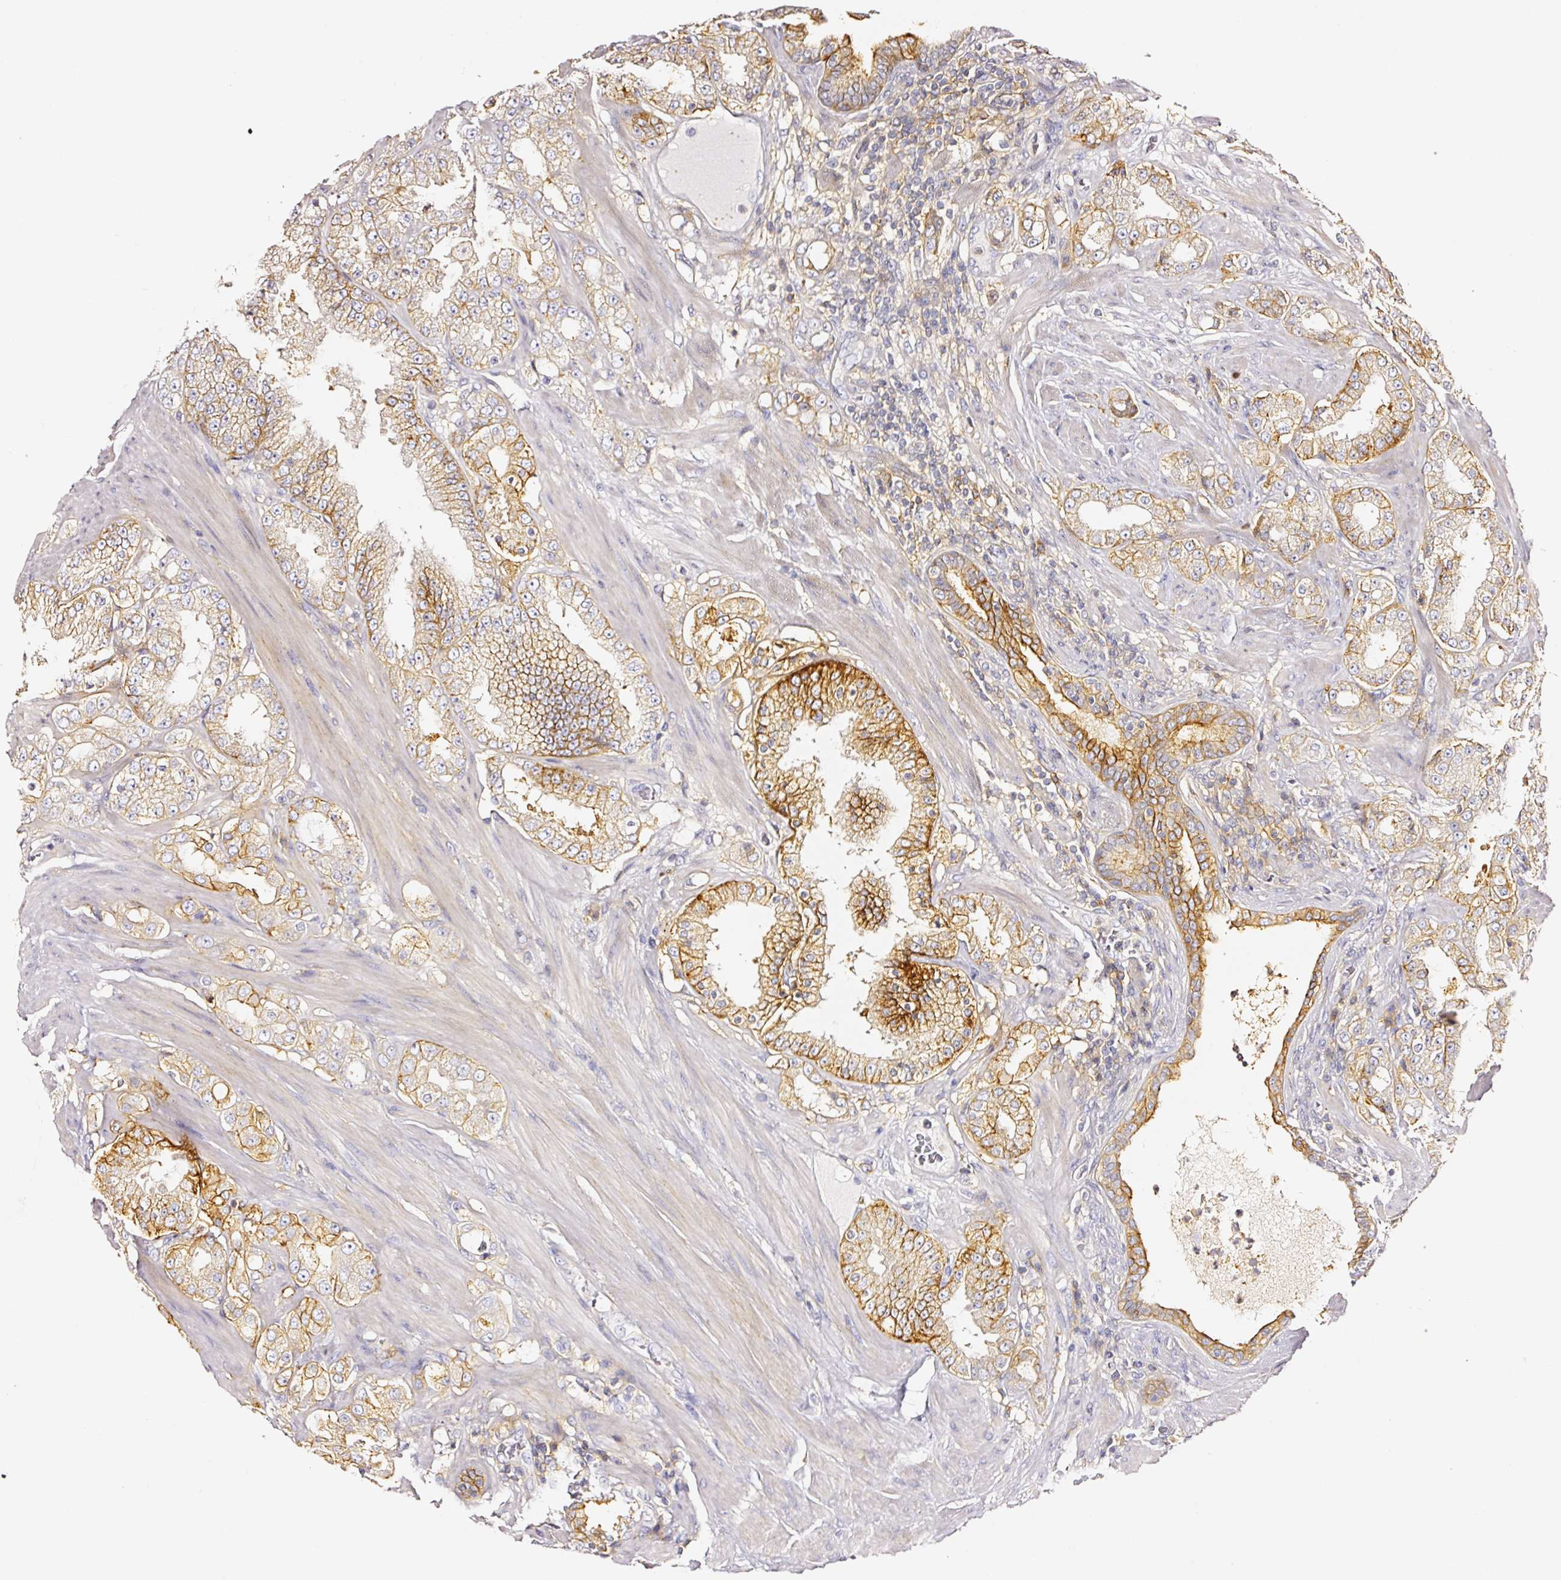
{"staining": {"intensity": "moderate", "quantity": "25%-75%", "location": "cytoplasmic/membranous"}, "tissue": "prostate cancer", "cell_type": "Tumor cells", "image_type": "cancer", "snomed": [{"axis": "morphology", "description": "Adenocarcinoma, High grade"}, {"axis": "topography", "description": "Prostate"}], "caption": "Prostate cancer tissue shows moderate cytoplasmic/membranous positivity in approximately 25%-75% of tumor cells, visualized by immunohistochemistry. The protein of interest is stained brown, and the nuclei are stained in blue (DAB IHC with brightfield microscopy, high magnification).", "gene": "CD47", "patient": {"sex": "male", "age": 68}}